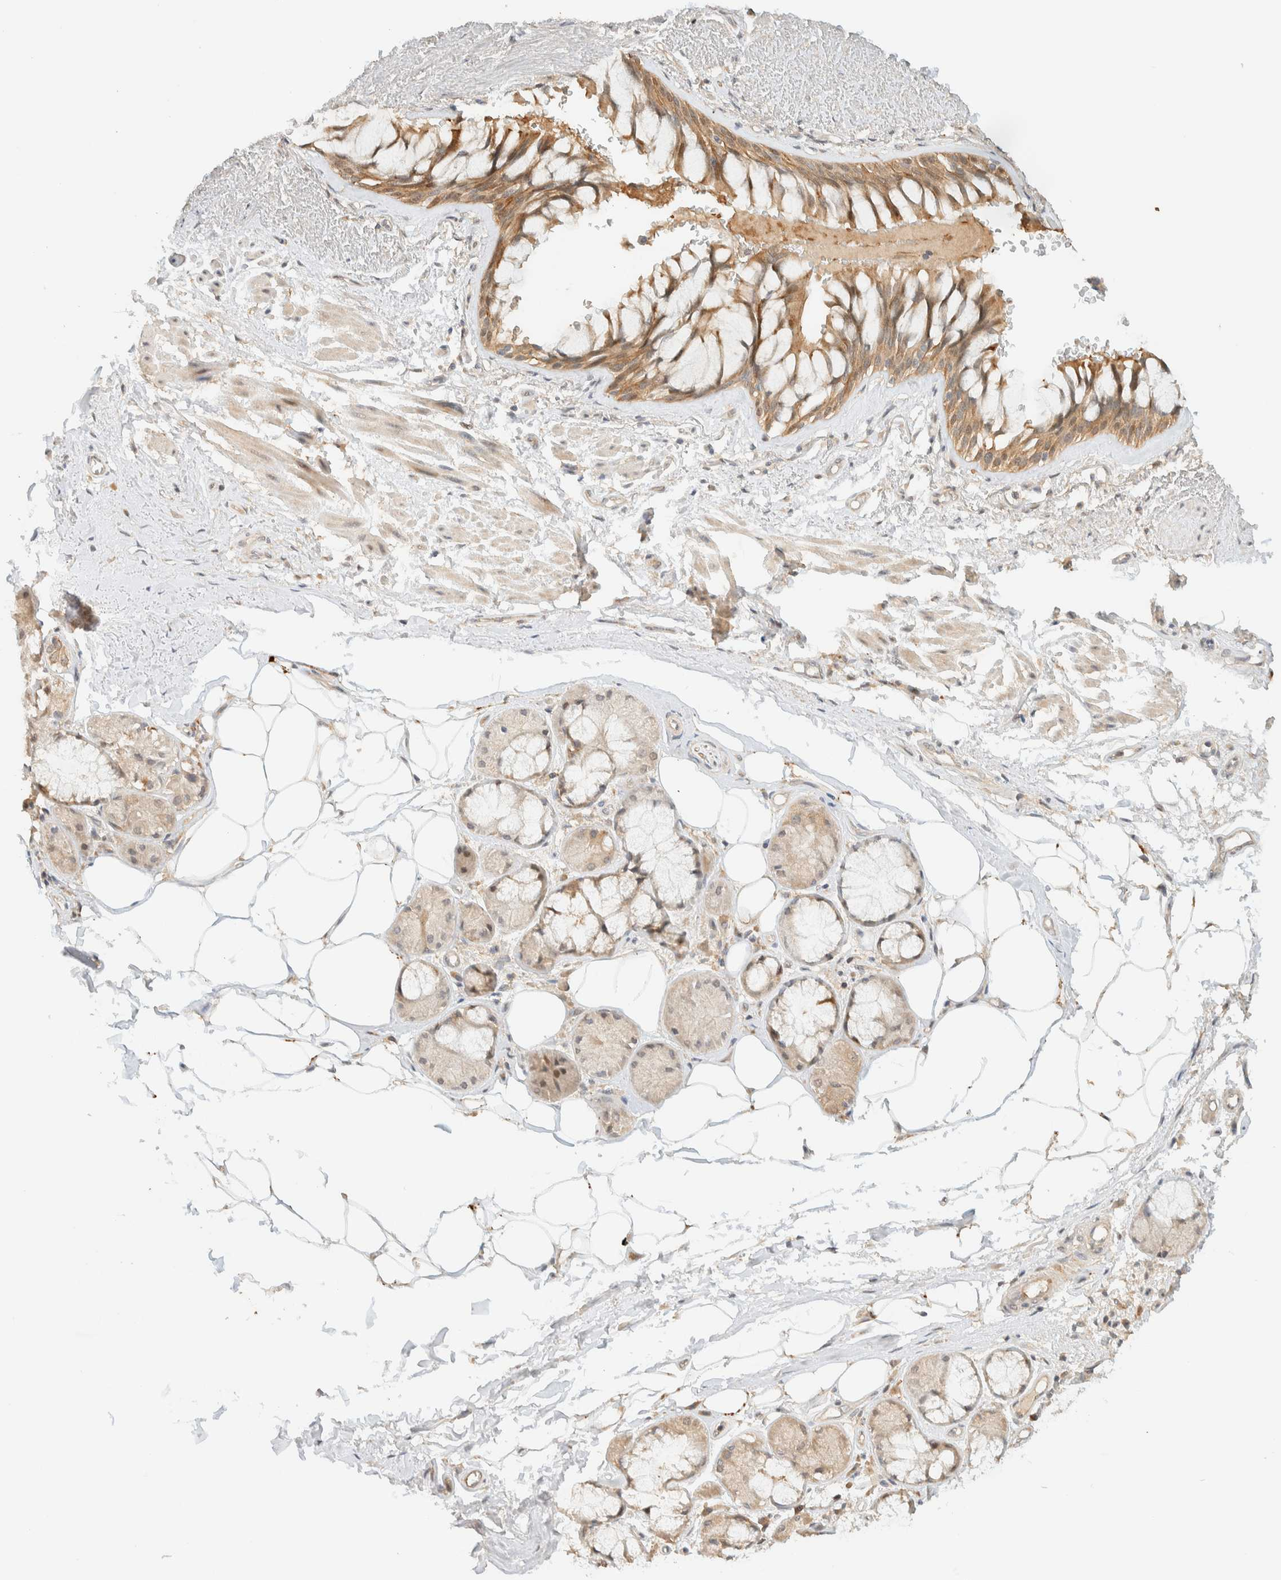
{"staining": {"intensity": "moderate", "quantity": ">75%", "location": "cytoplasmic/membranous"}, "tissue": "bronchus", "cell_type": "Respiratory epithelial cells", "image_type": "normal", "snomed": [{"axis": "morphology", "description": "Normal tissue, NOS"}, {"axis": "topography", "description": "Bronchus"}], "caption": "Moderate cytoplasmic/membranous positivity for a protein is appreciated in approximately >75% of respiratory epithelial cells of normal bronchus using IHC.", "gene": "ZBTB34", "patient": {"sex": "male", "age": 66}}